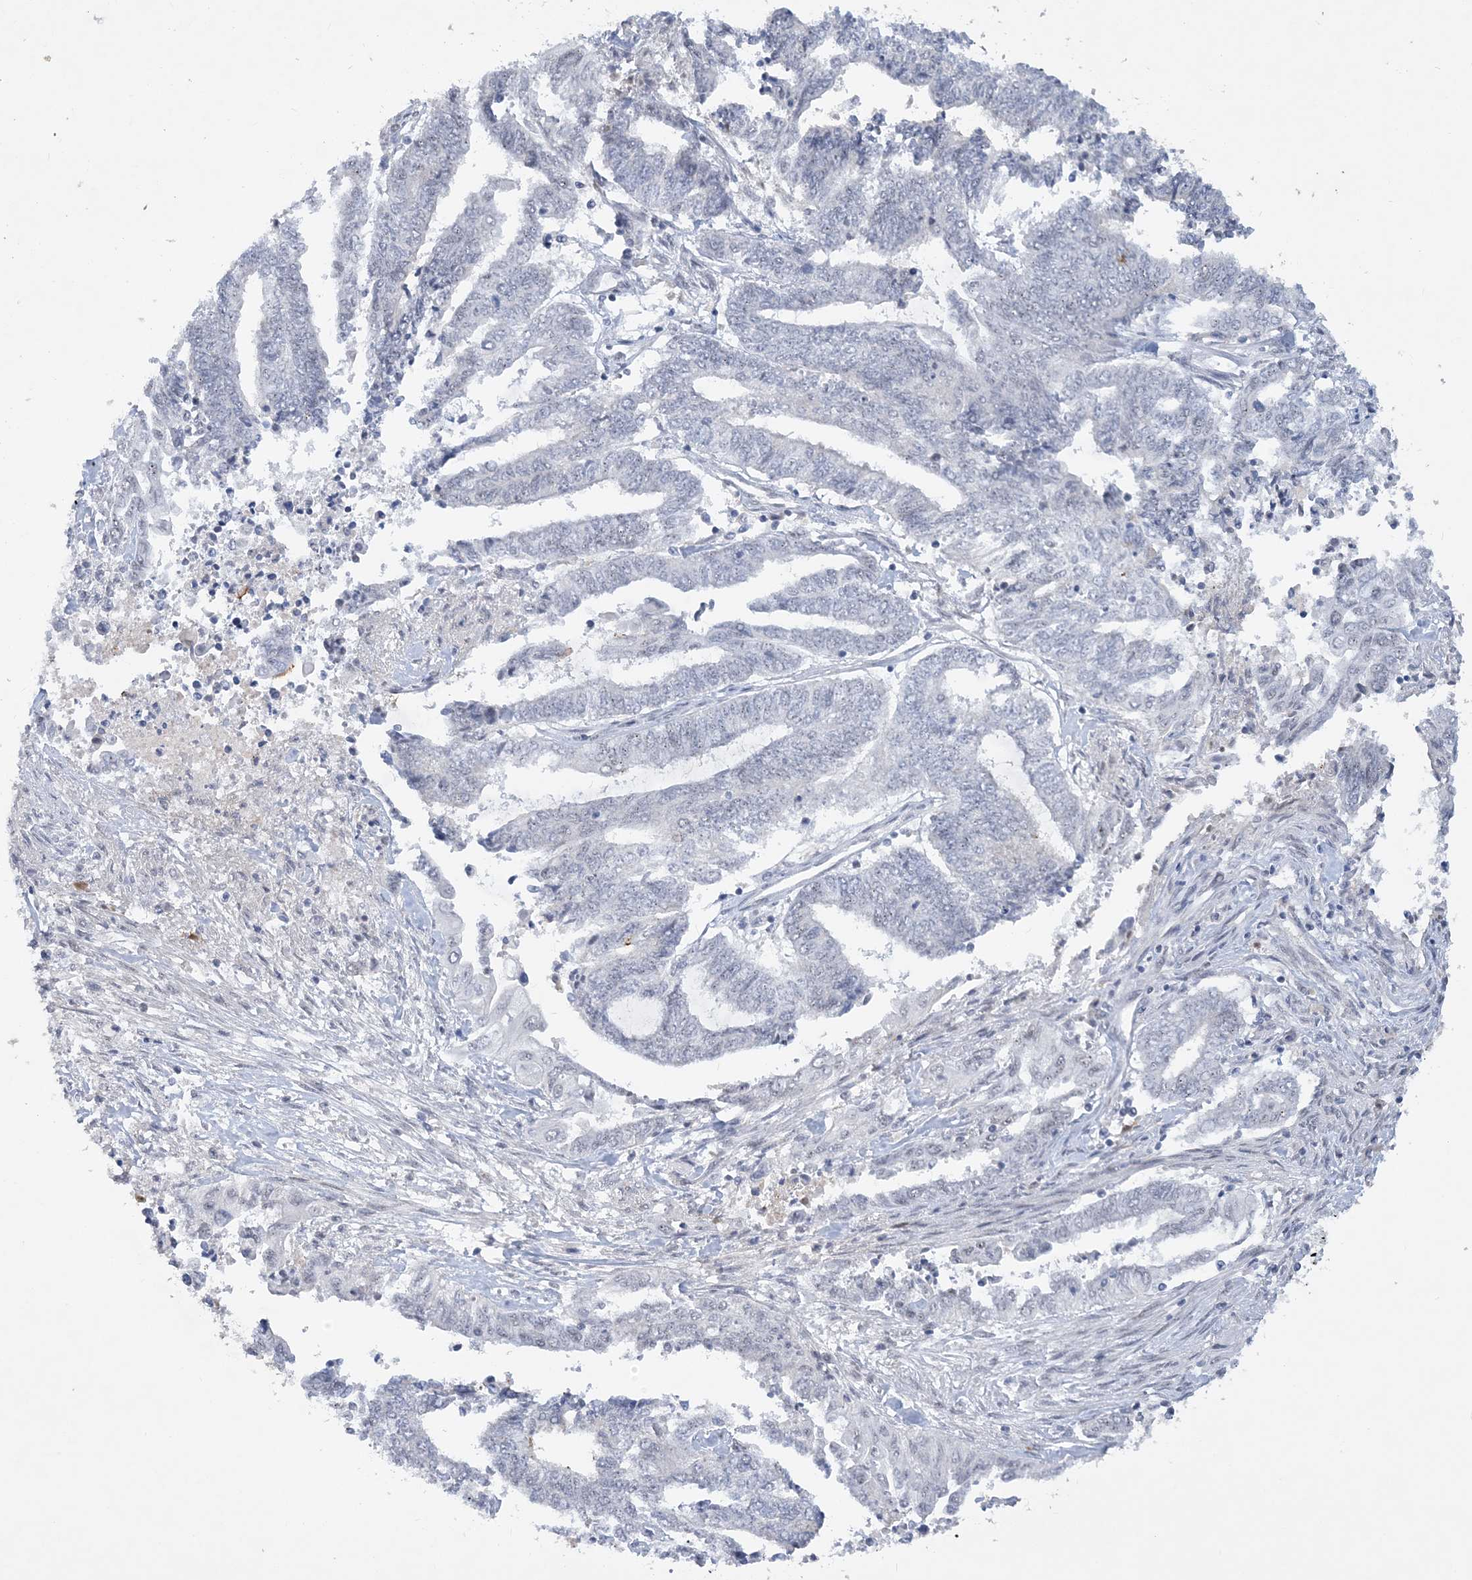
{"staining": {"intensity": "negative", "quantity": "none", "location": "none"}, "tissue": "endometrial cancer", "cell_type": "Tumor cells", "image_type": "cancer", "snomed": [{"axis": "morphology", "description": "Adenocarcinoma, NOS"}, {"axis": "topography", "description": "Uterus"}, {"axis": "topography", "description": "Endometrium"}], "caption": "Tumor cells show no significant expression in endometrial cancer (adenocarcinoma). (DAB (3,3'-diaminobenzidine) immunohistochemistry (IHC) visualized using brightfield microscopy, high magnification).", "gene": "KMT2D", "patient": {"sex": "female", "age": 70}}